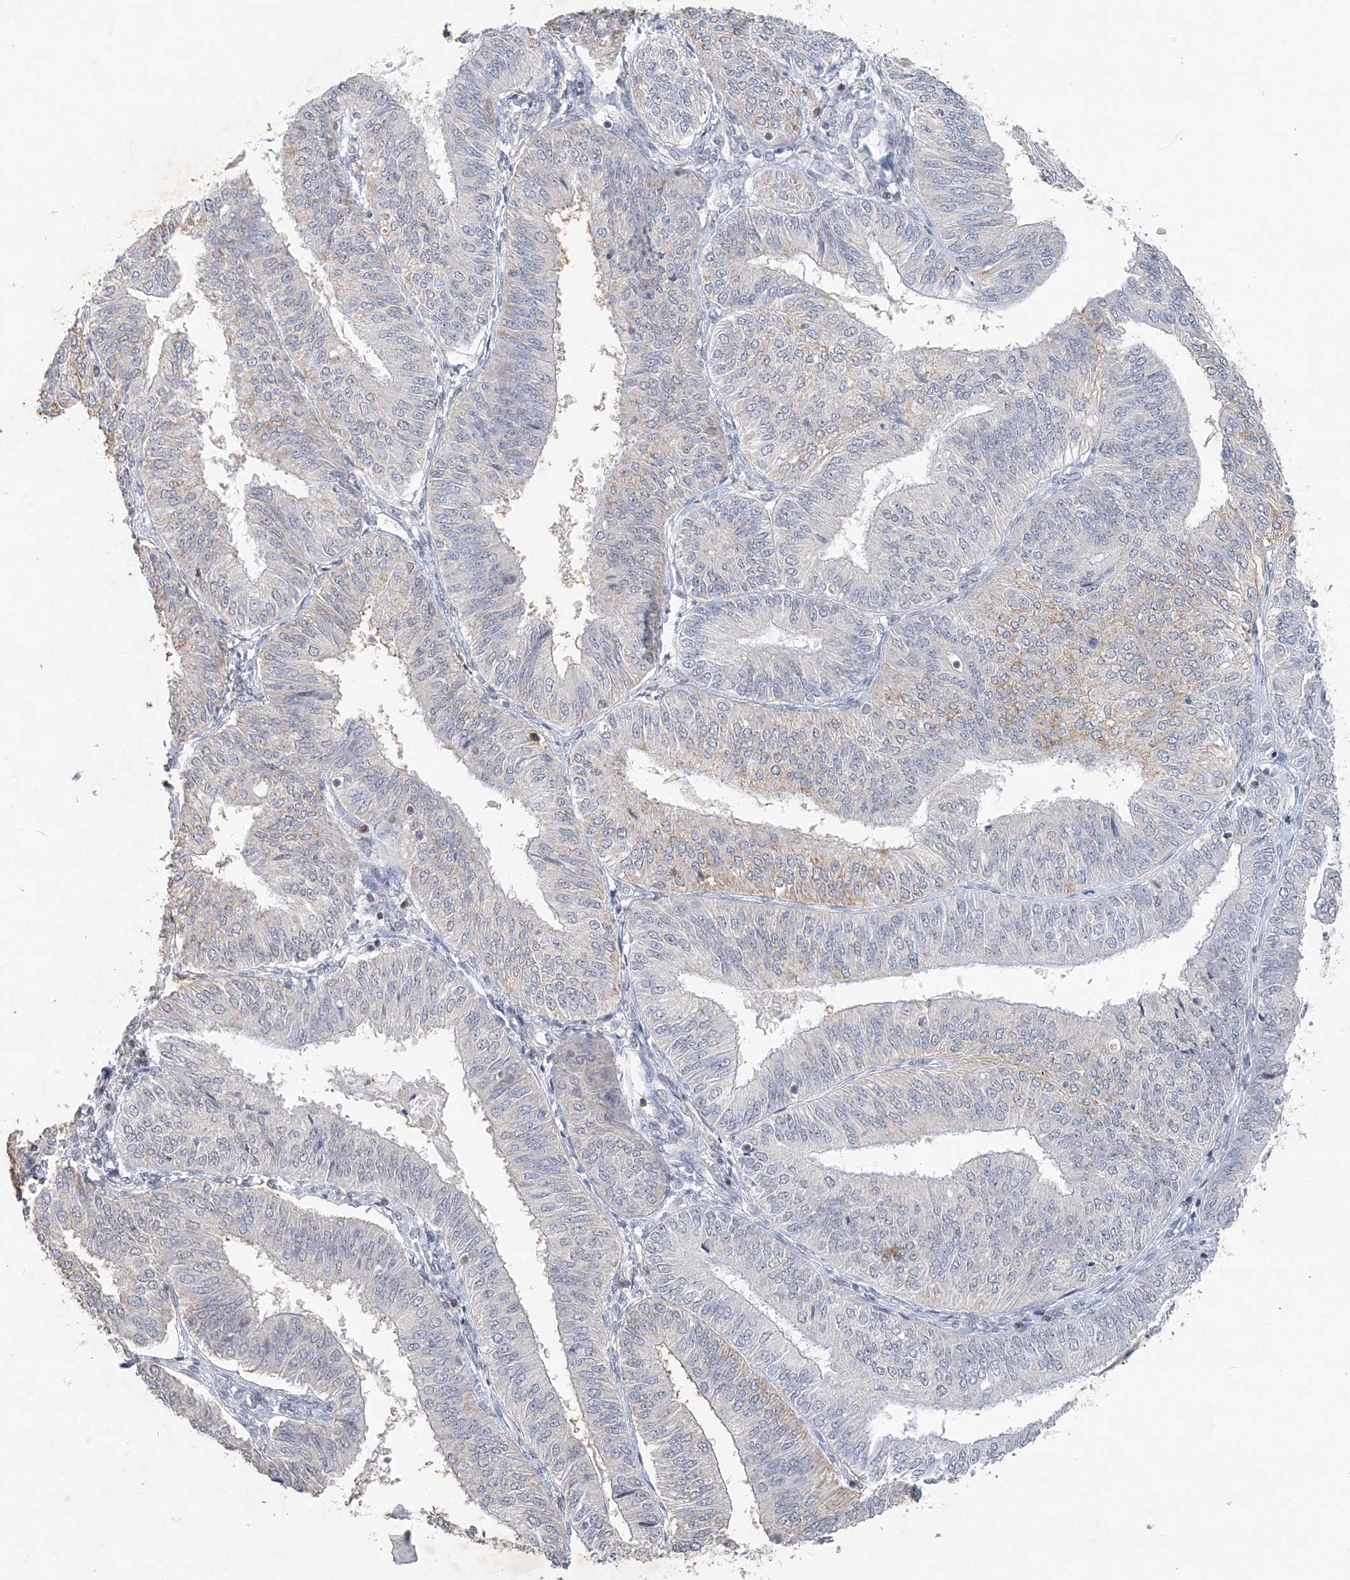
{"staining": {"intensity": "weak", "quantity": "<25%", "location": "cytoplasmic/membranous"}, "tissue": "endometrial cancer", "cell_type": "Tumor cells", "image_type": "cancer", "snomed": [{"axis": "morphology", "description": "Adenocarcinoma, NOS"}, {"axis": "topography", "description": "Endometrium"}], "caption": "Endometrial cancer (adenocarcinoma) was stained to show a protein in brown. There is no significant staining in tumor cells. (DAB IHC visualized using brightfield microscopy, high magnification).", "gene": "PDCD1", "patient": {"sex": "female", "age": 58}}